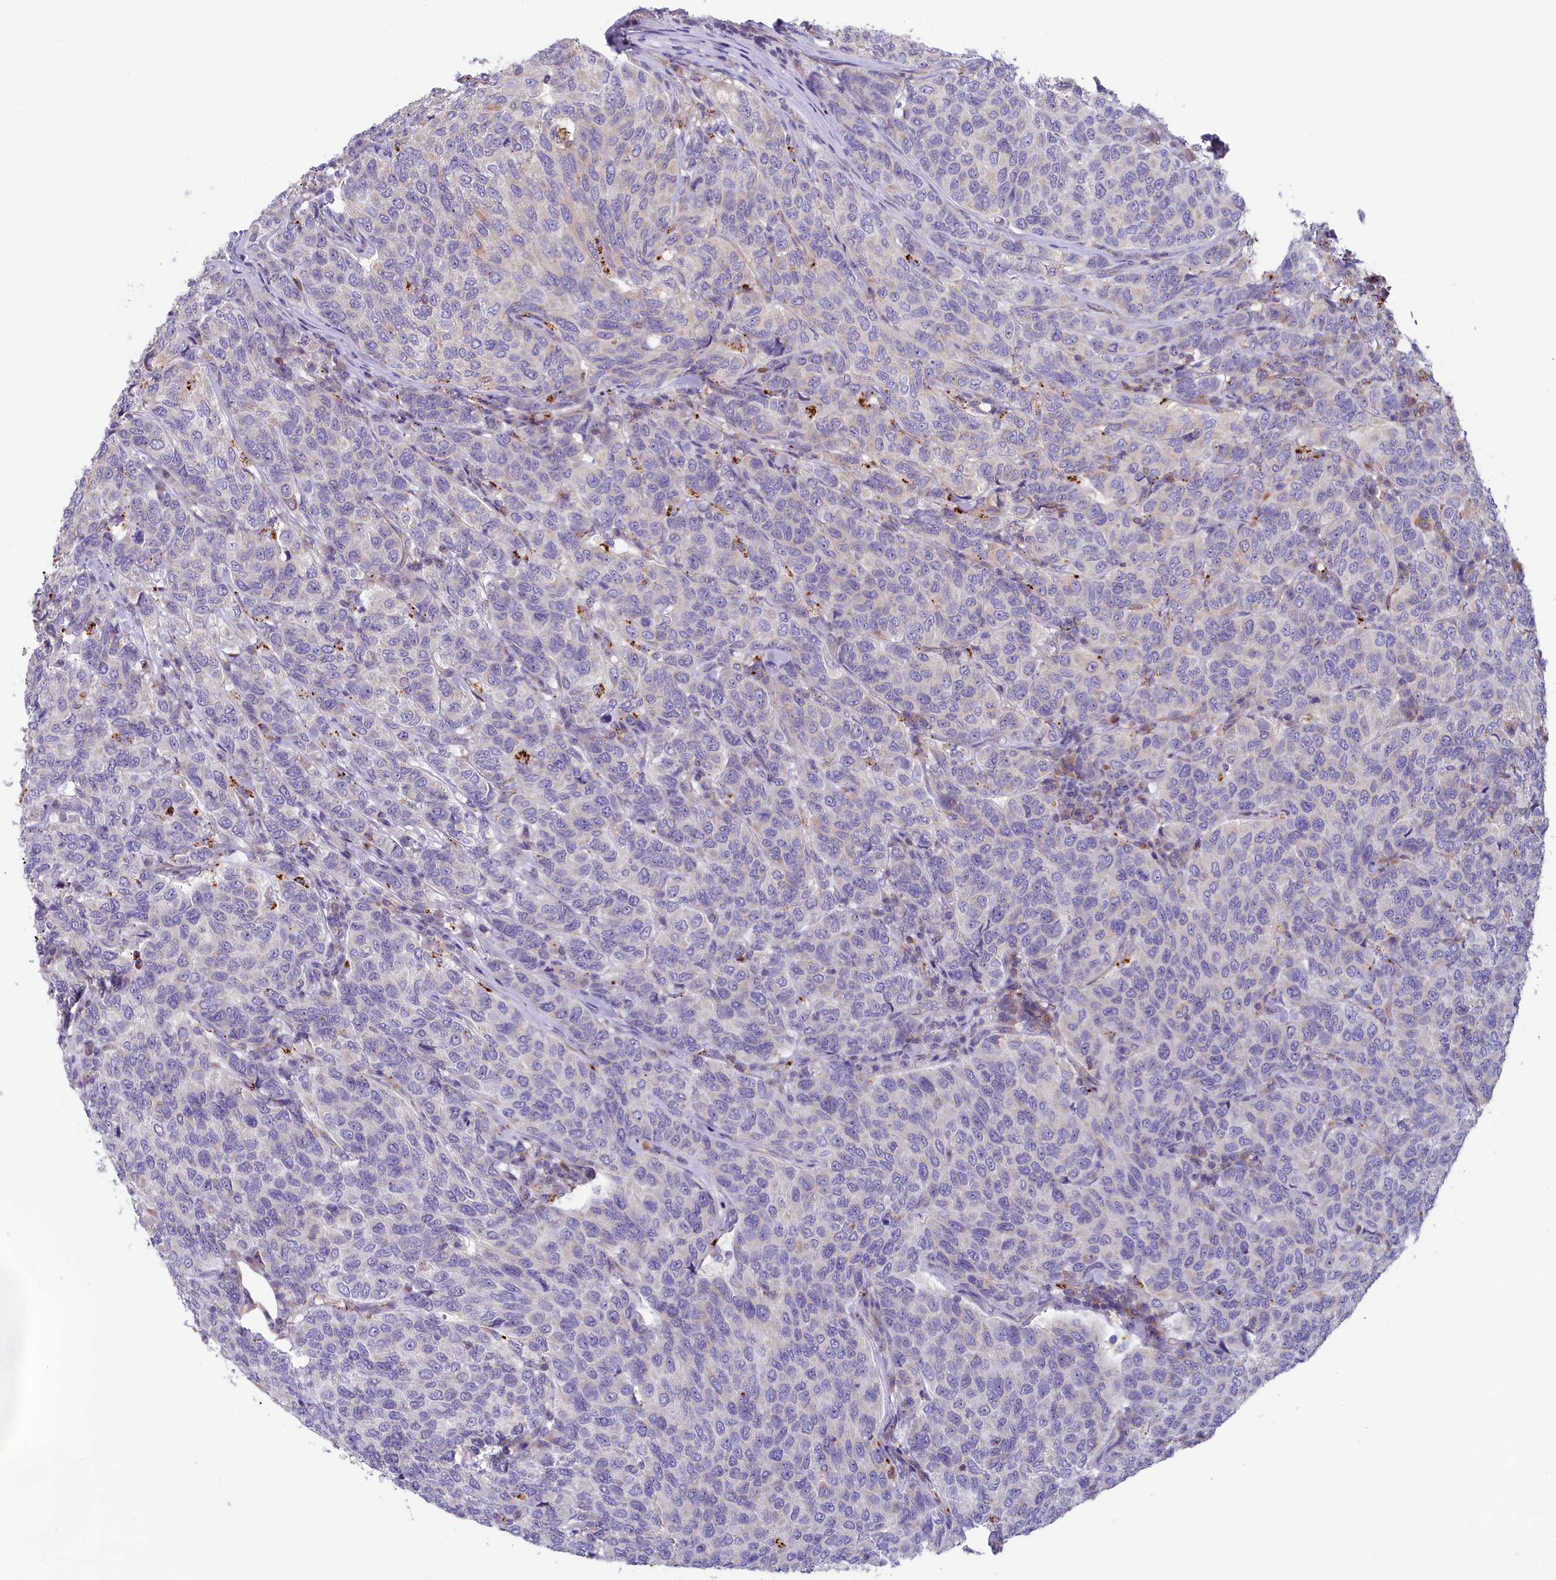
{"staining": {"intensity": "negative", "quantity": "none", "location": "none"}, "tissue": "breast cancer", "cell_type": "Tumor cells", "image_type": "cancer", "snomed": [{"axis": "morphology", "description": "Duct carcinoma"}, {"axis": "topography", "description": "Breast"}], "caption": "Immunohistochemistry micrograph of neoplastic tissue: human intraductal carcinoma (breast) stained with DAB shows no significant protein positivity in tumor cells.", "gene": "LMOD3", "patient": {"sex": "female", "age": 55}}